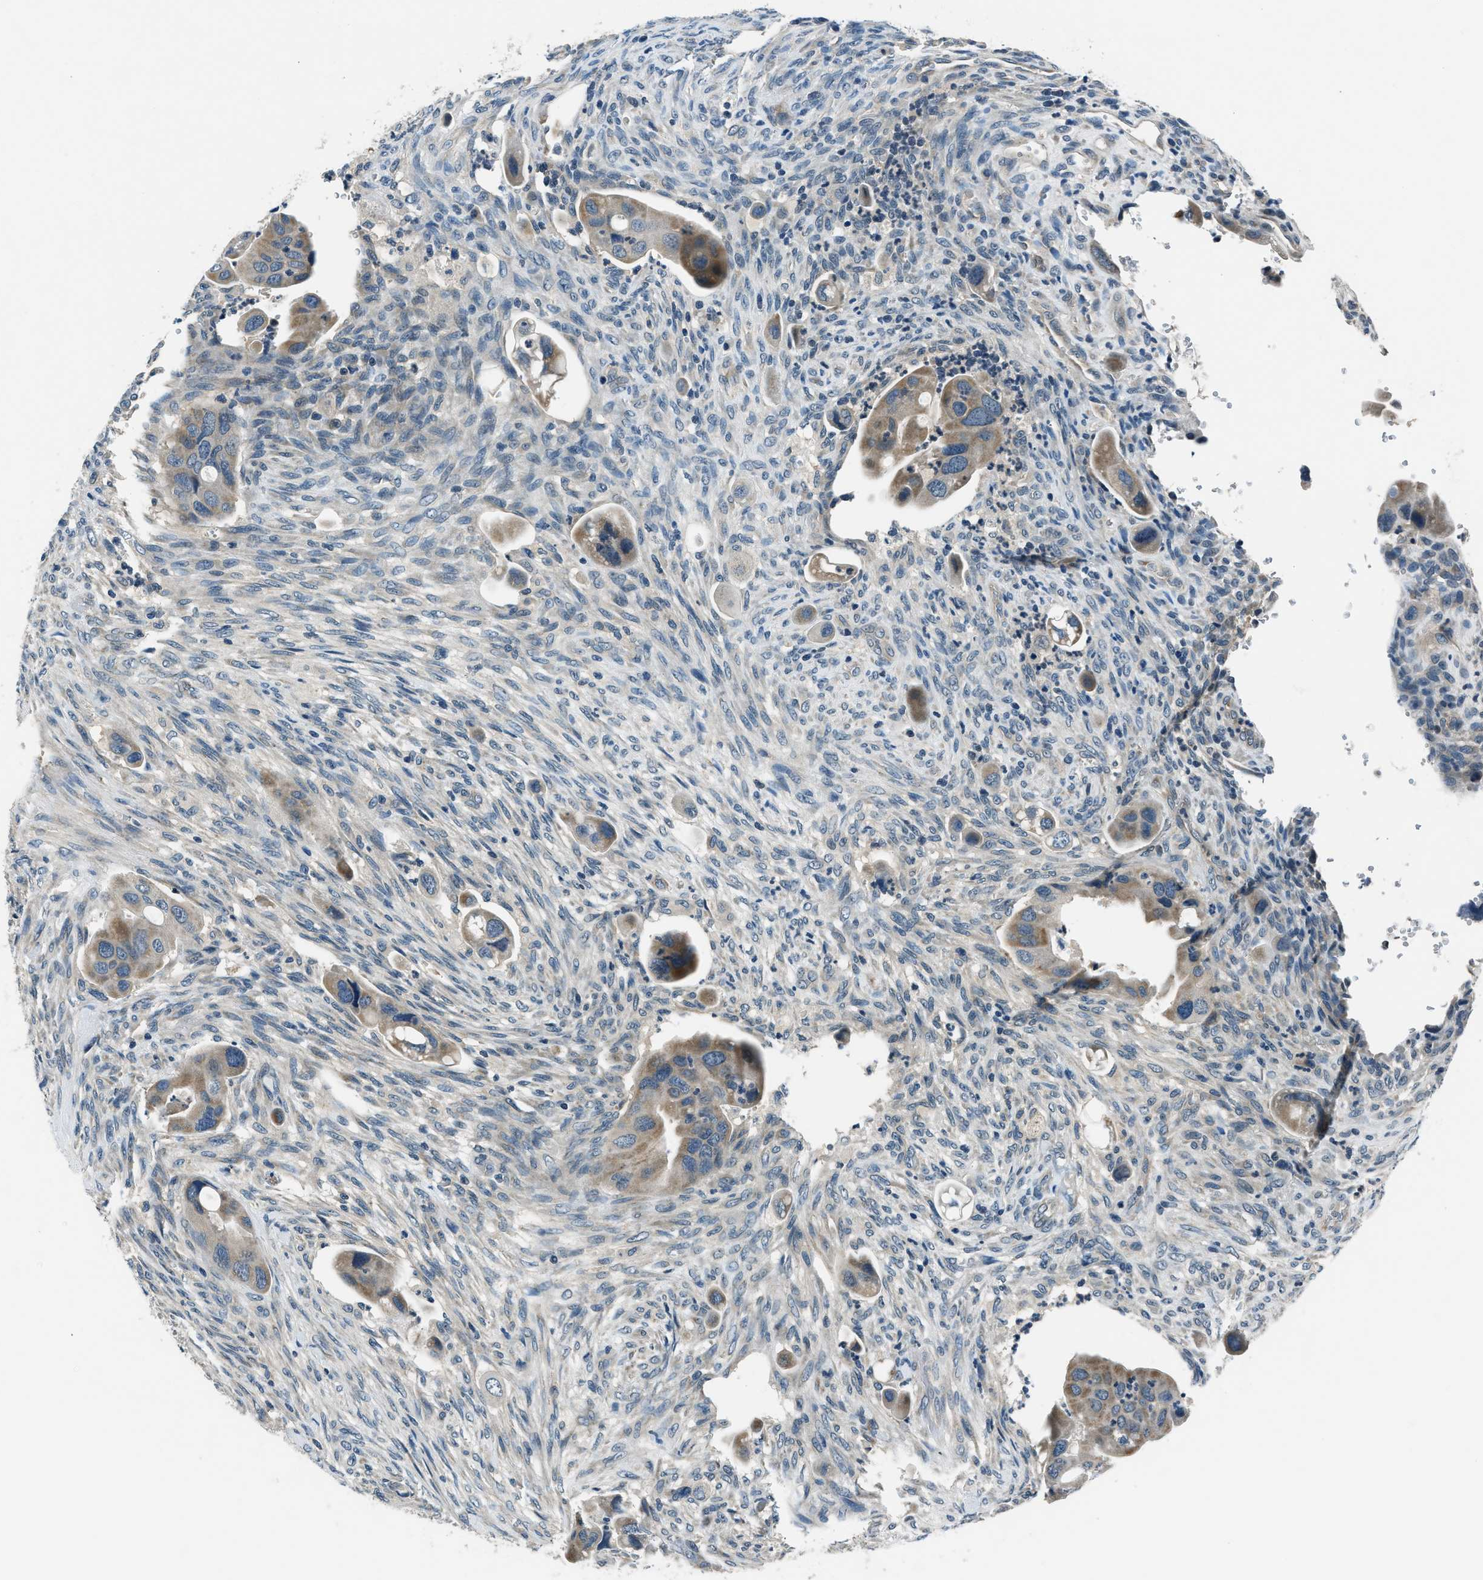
{"staining": {"intensity": "moderate", "quantity": ">75%", "location": "cytoplasmic/membranous"}, "tissue": "colorectal cancer", "cell_type": "Tumor cells", "image_type": "cancer", "snomed": [{"axis": "morphology", "description": "Adenocarcinoma, NOS"}, {"axis": "topography", "description": "Rectum"}], "caption": "Immunohistochemistry (IHC) photomicrograph of neoplastic tissue: human colorectal adenocarcinoma stained using immunohistochemistry displays medium levels of moderate protein expression localized specifically in the cytoplasmic/membranous of tumor cells, appearing as a cytoplasmic/membranous brown color.", "gene": "NME8", "patient": {"sex": "female", "age": 57}}